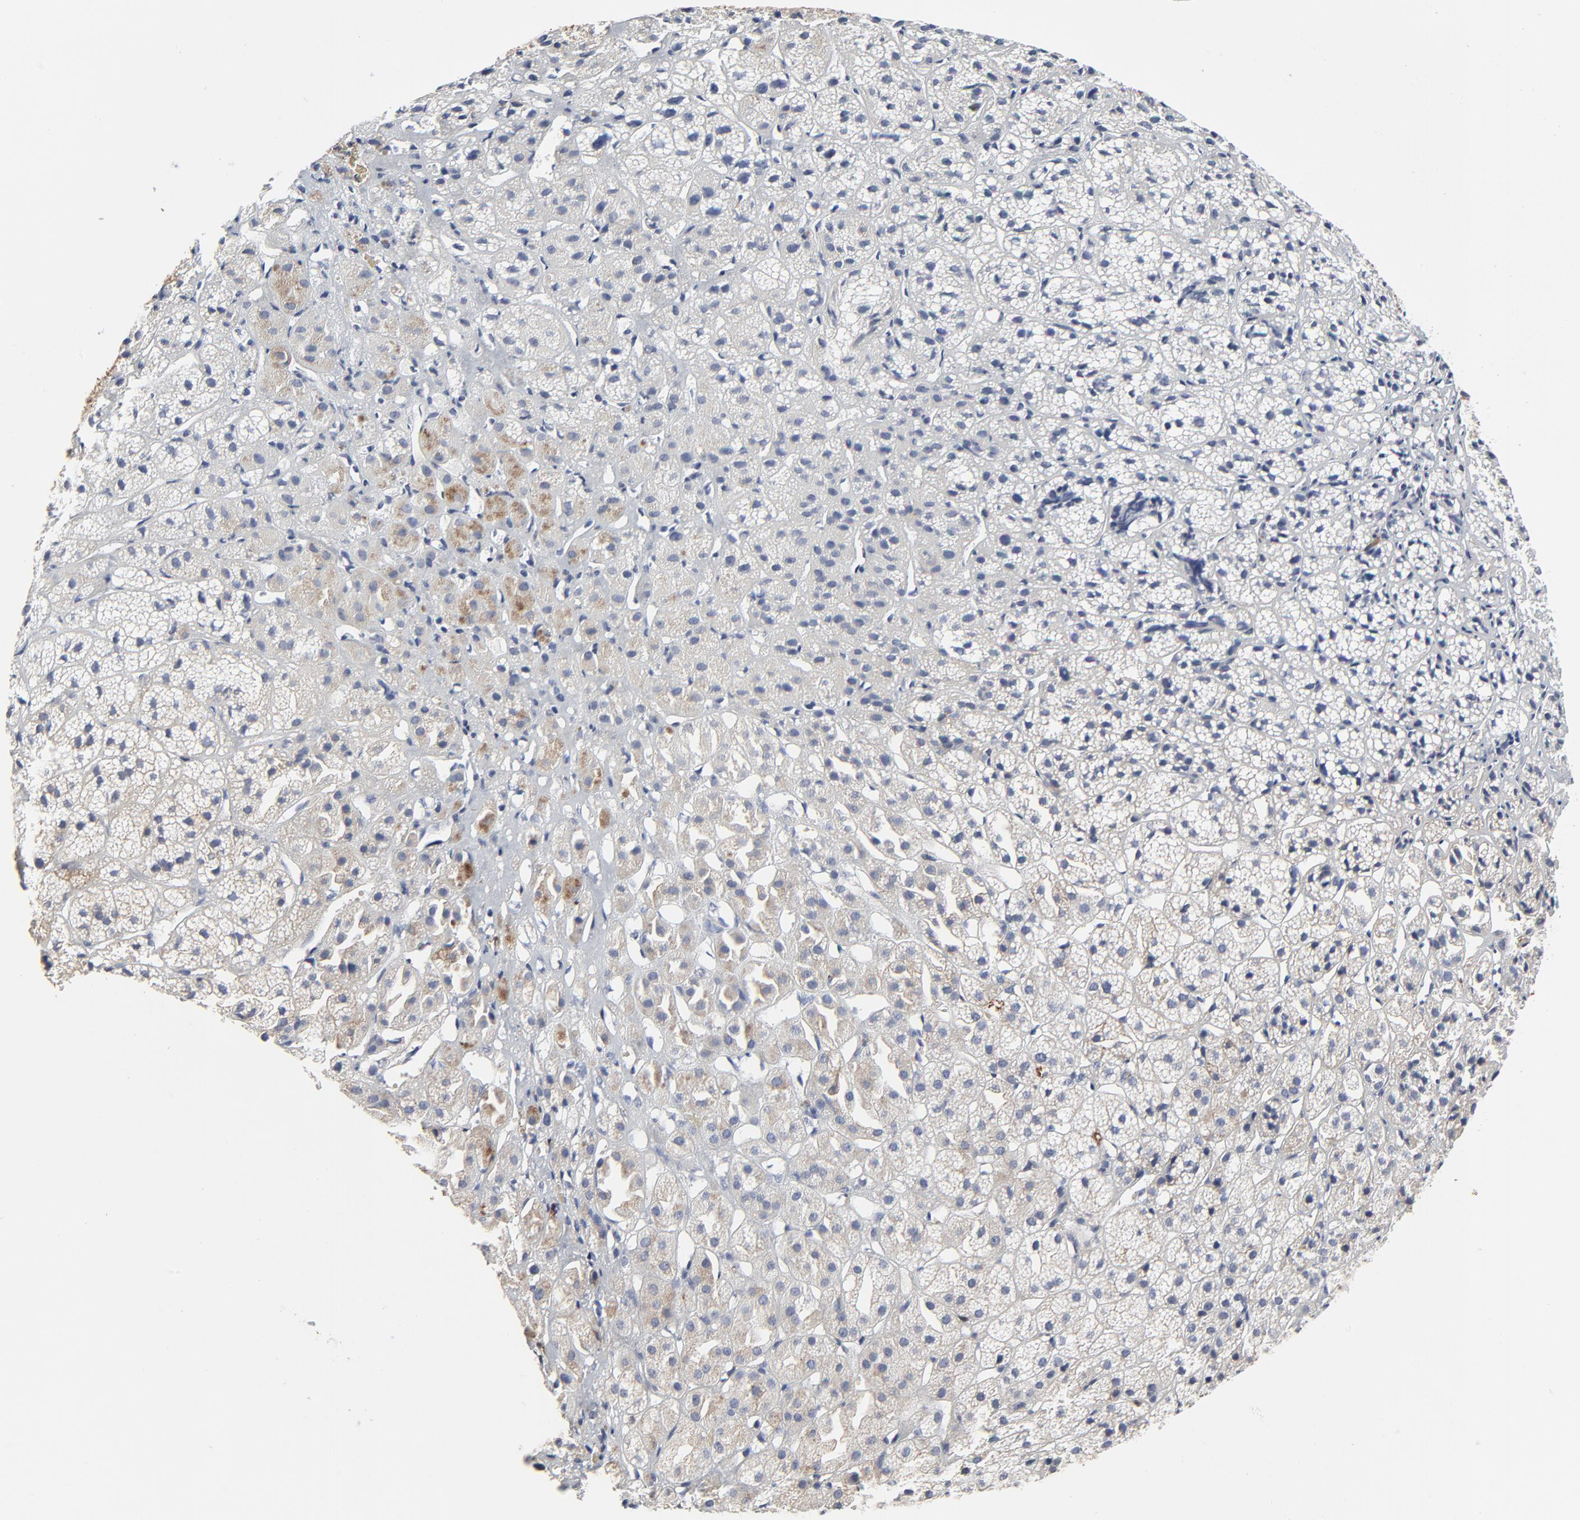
{"staining": {"intensity": "negative", "quantity": "none", "location": "none"}, "tissue": "adrenal gland", "cell_type": "Glandular cells", "image_type": "normal", "snomed": [{"axis": "morphology", "description": "Normal tissue, NOS"}, {"axis": "topography", "description": "Adrenal gland"}], "caption": "Histopathology image shows no protein positivity in glandular cells of unremarkable adrenal gland.", "gene": "NLGN3", "patient": {"sex": "female", "age": 71}}